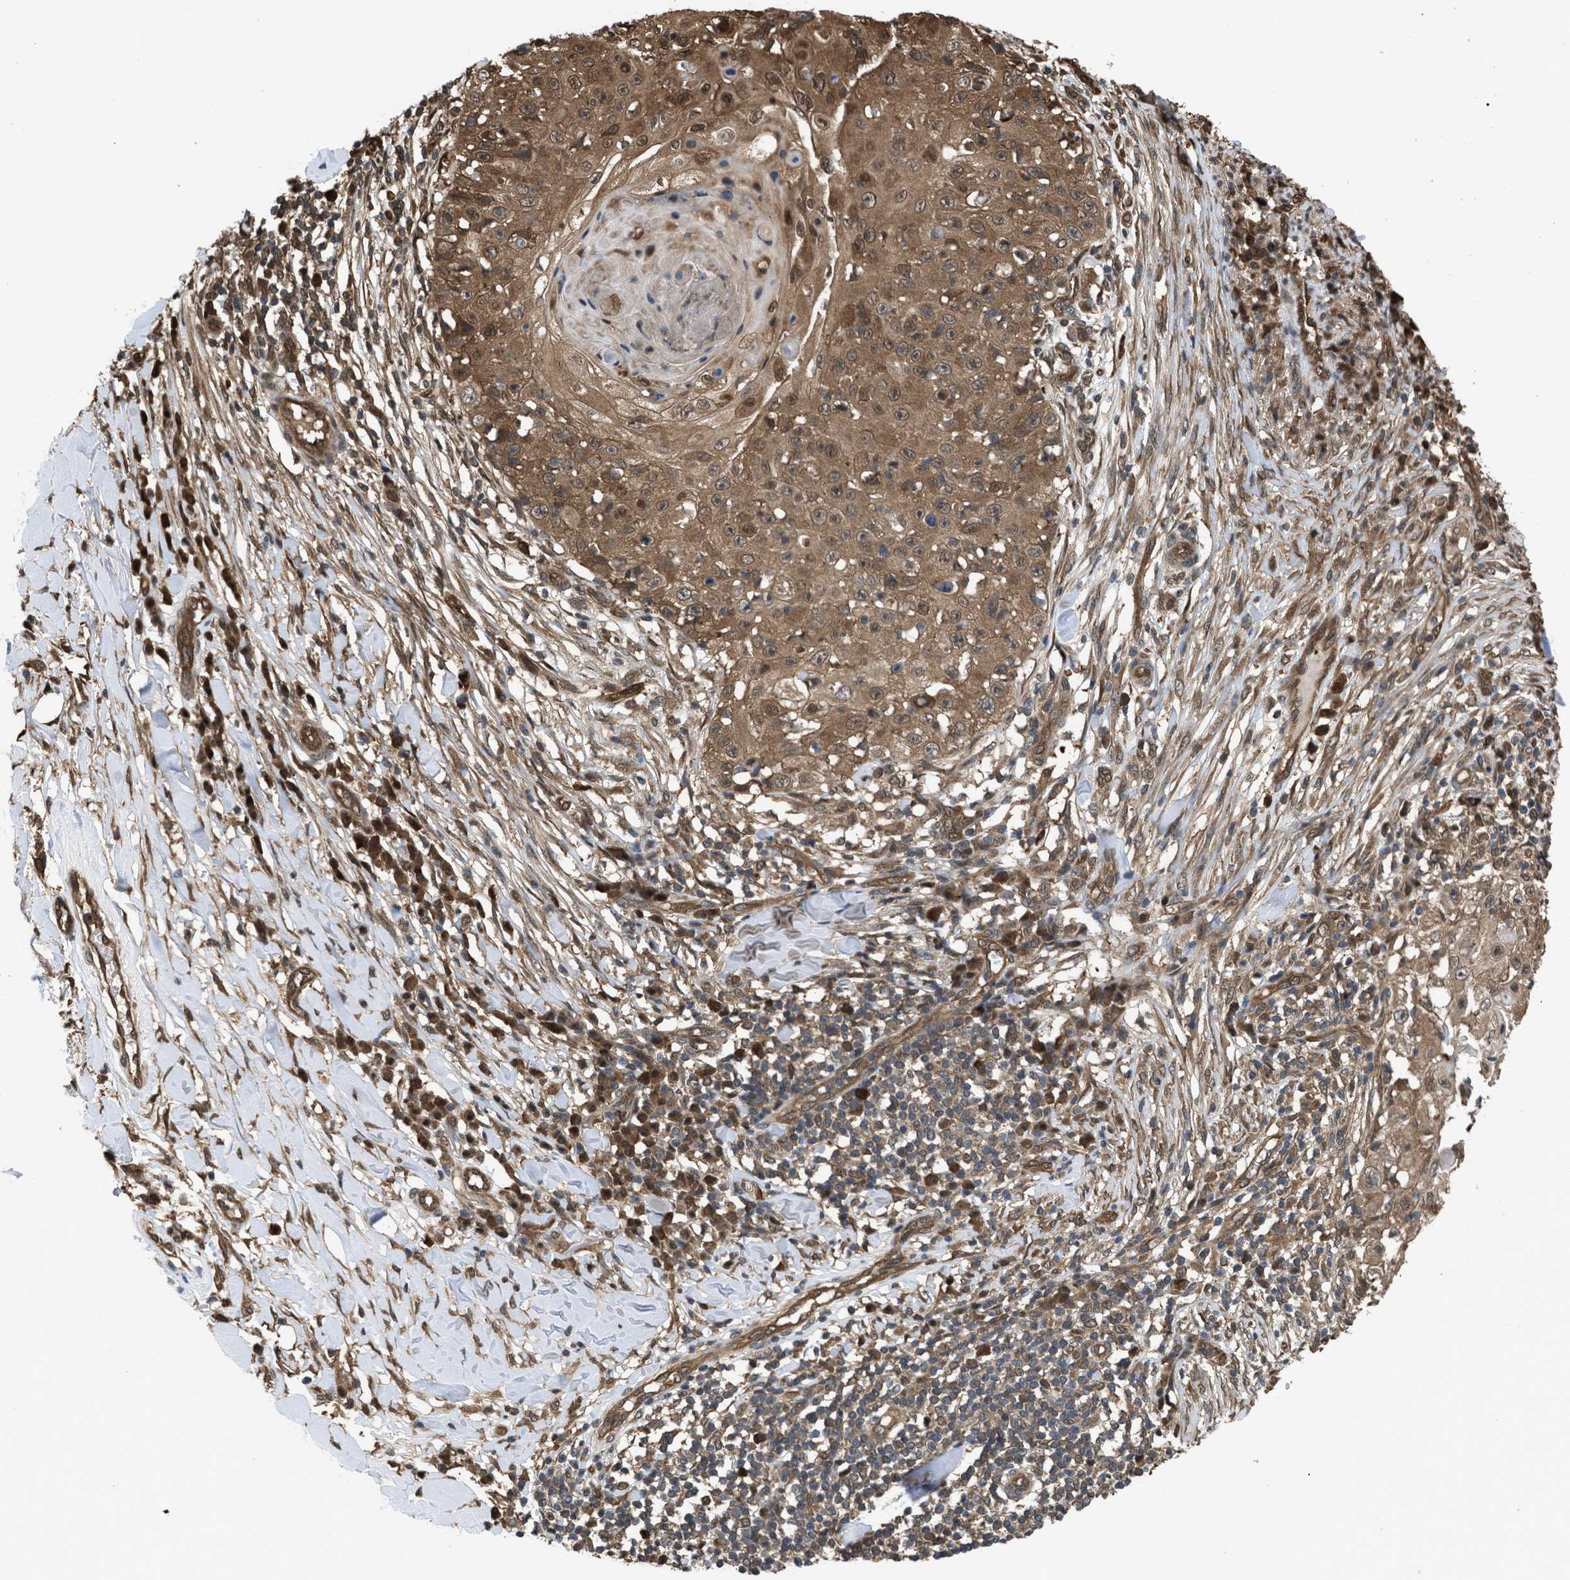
{"staining": {"intensity": "moderate", "quantity": ">75%", "location": "cytoplasmic/membranous,nuclear"}, "tissue": "skin cancer", "cell_type": "Tumor cells", "image_type": "cancer", "snomed": [{"axis": "morphology", "description": "Squamous cell carcinoma, NOS"}, {"axis": "topography", "description": "Skin"}], "caption": "IHC photomicrograph of skin squamous cell carcinoma stained for a protein (brown), which exhibits medium levels of moderate cytoplasmic/membranous and nuclear staining in about >75% of tumor cells.", "gene": "YWHAG", "patient": {"sex": "male", "age": 86}}